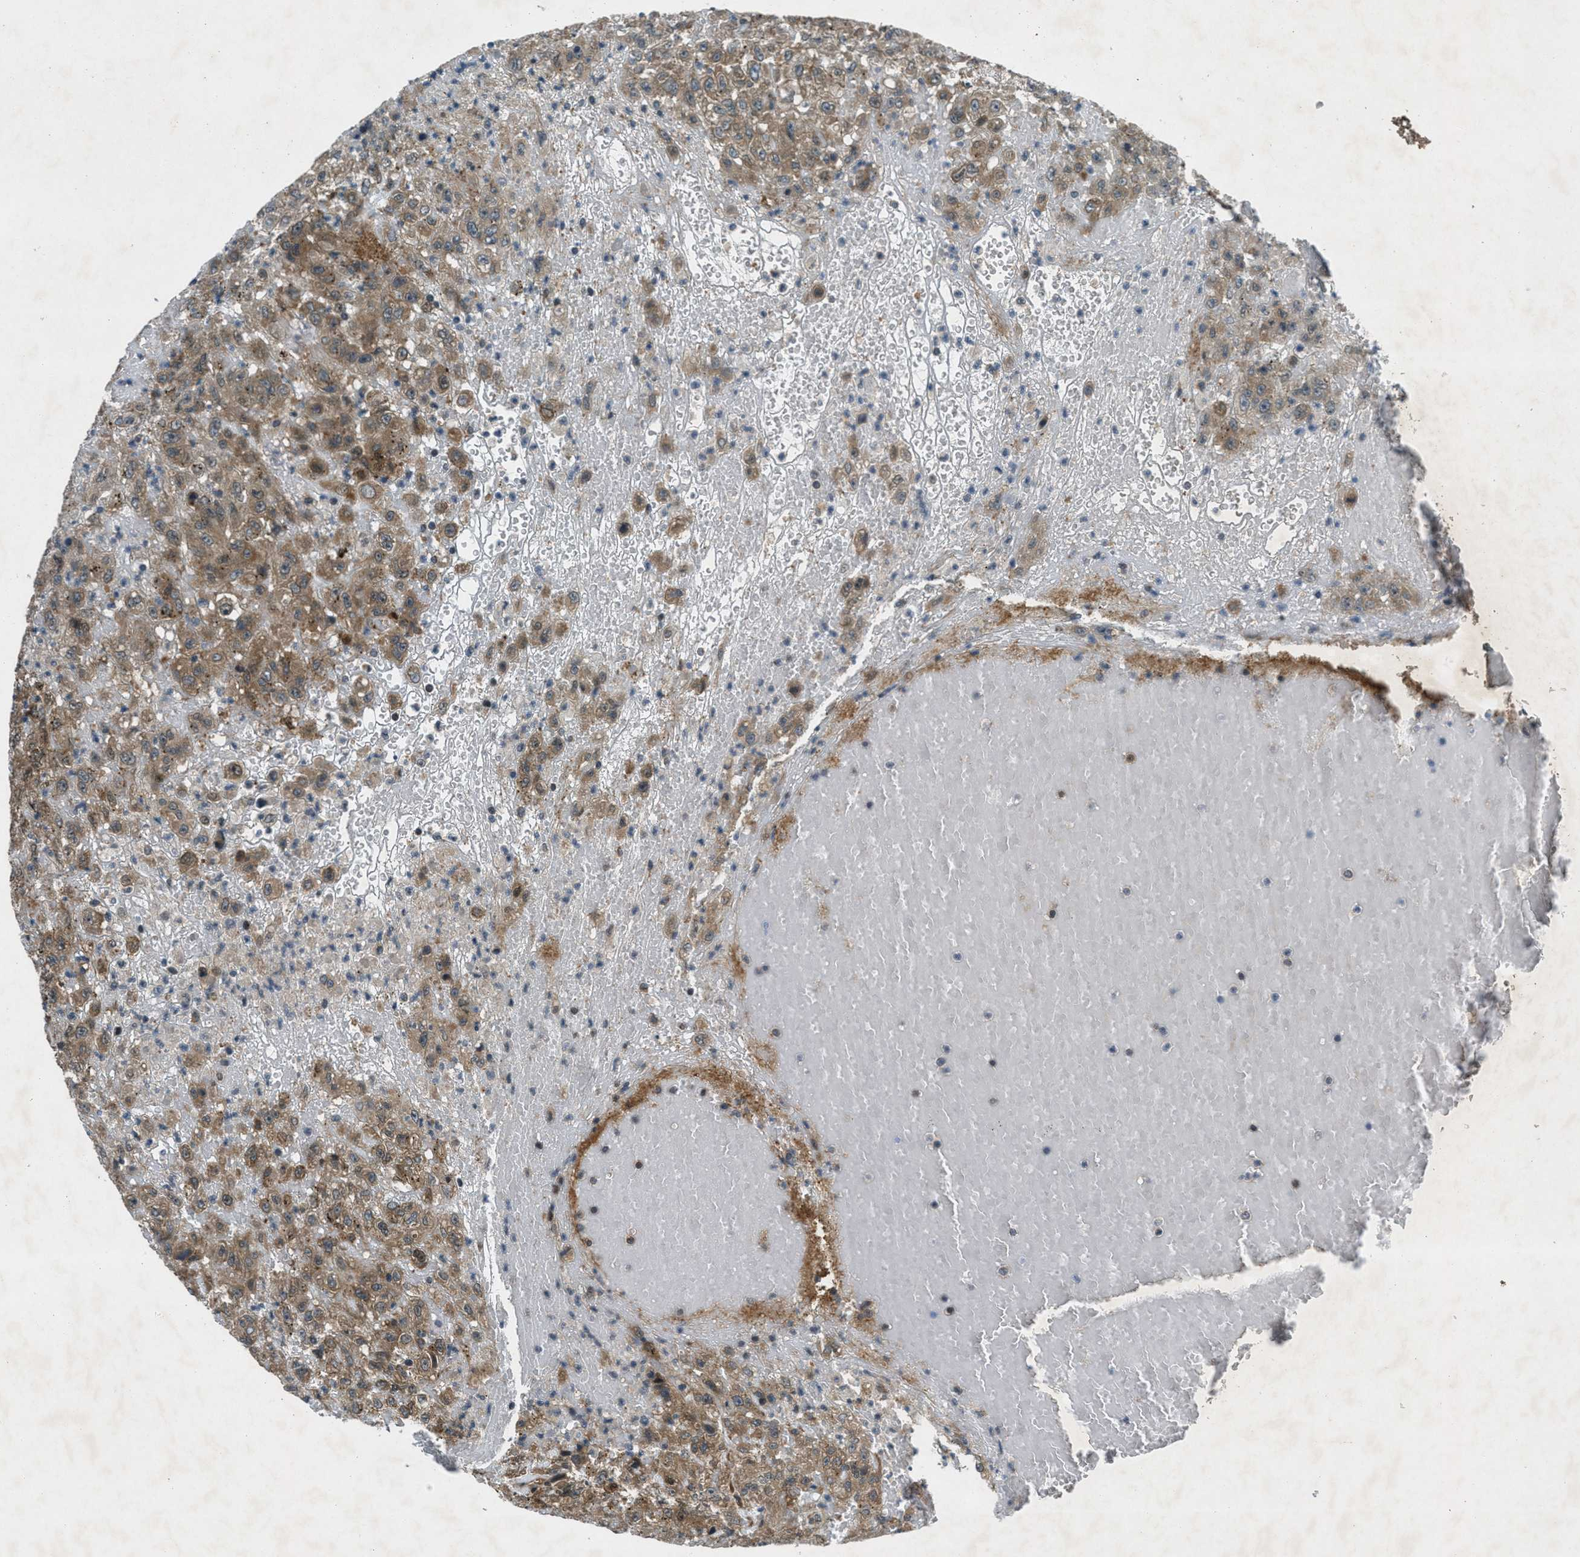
{"staining": {"intensity": "moderate", "quantity": ">75%", "location": "cytoplasmic/membranous"}, "tissue": "urothelial cancer", "cell_type": "Tumor cells", "image_type": "cancer", "snomed": [{"axis": "morphology", "description": "Urothelial carcinoma, High grade"}, {"axis": "topography", "description": "Urinary bladder"}], "caption": "Urothelial carcinoma (high-grade) tissue reveals moderate cytoplasmic/membranous positivity in approximately >75% of tumor cells, visualized by immunohistochemistry. Immunohistochemistry stains the protein of interest in brown and the nuclei are stained blue.", "gene": "EPSTI1", "patient": {"sex": "male", "age": 46}}